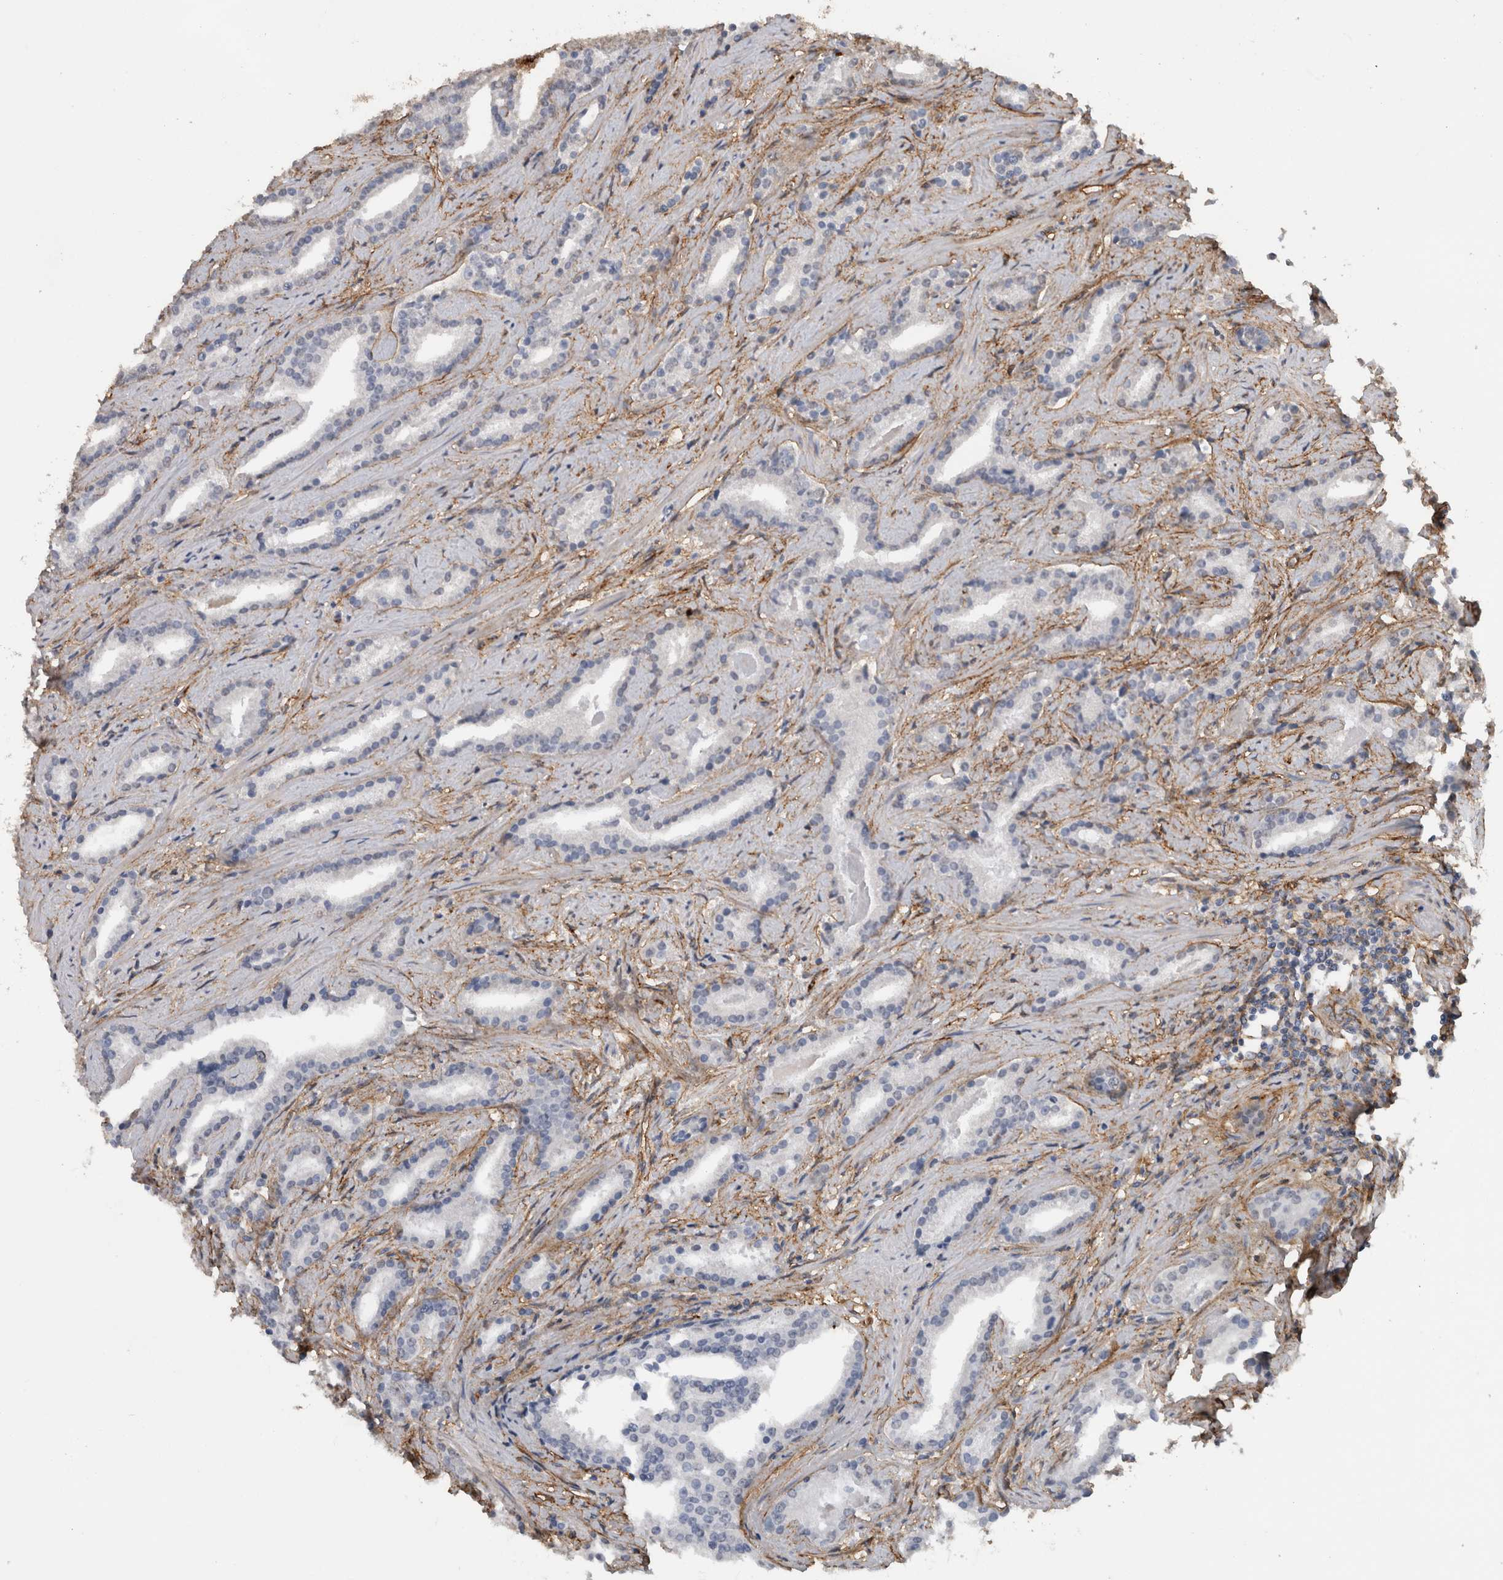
{"staining": {"intensity": "negative", "quantity": "none", "location": "none"}, "tissue": "prostate cancer", "cell_type": "Tumor cells", "image_type": "cancer", "snomed": [{"axis": "morphology", "description": "Adenocarcinoma, Low grade"}, {"axis": "topography", "description": "Prostate"}], "caption": "Tumor cells are negative for protein expression in human prostate adenocarcinoma (low-grade).", "gene": "RECK", "patient": {"sex": "male", "age": 67}}